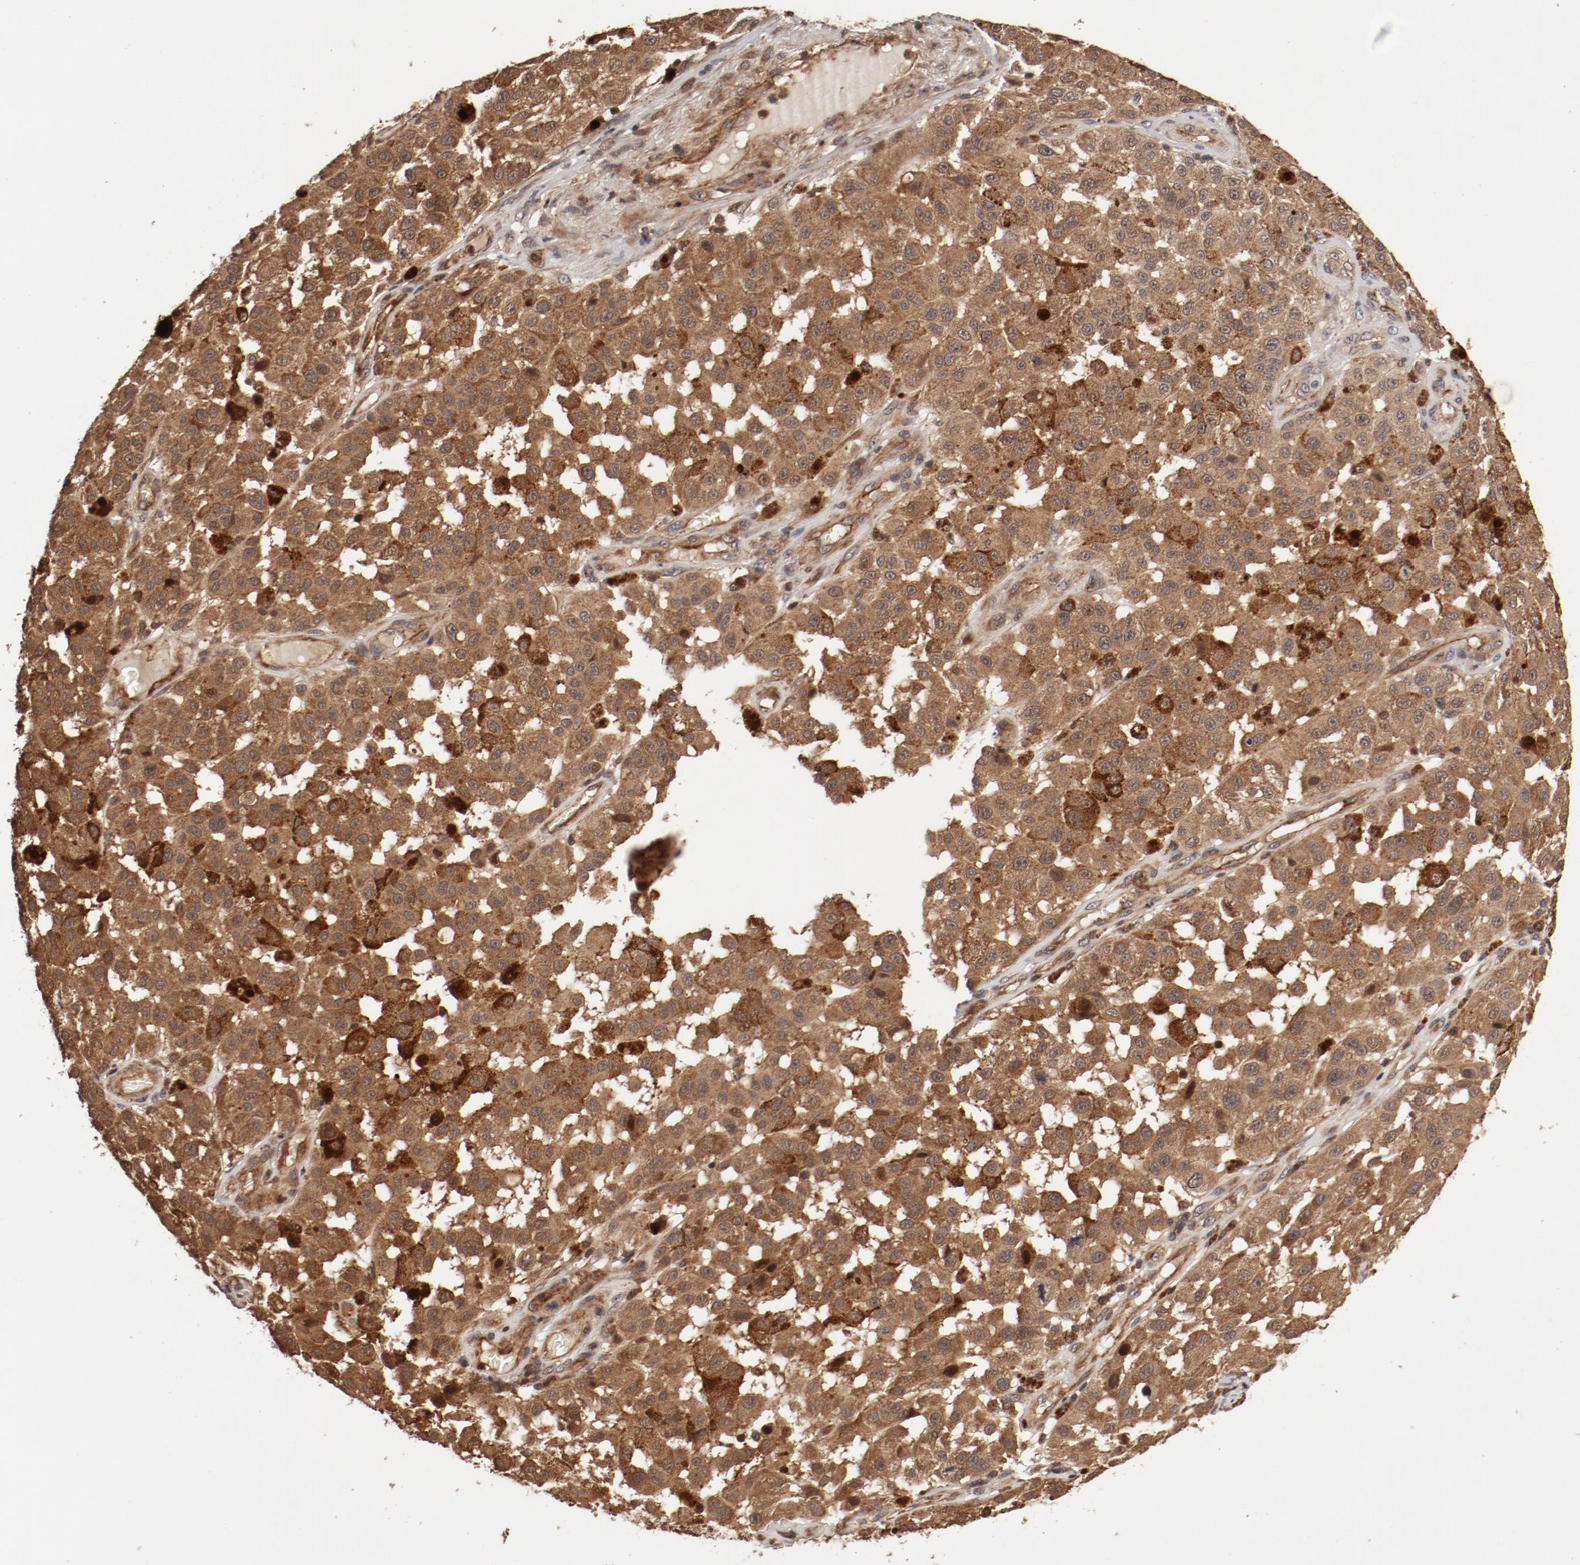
{"staining": {"intensity": "moderate", "quantity": ">75%", "location": "cytoplasmic/membranous"}, "tissue": "melanoma", "cell_type": "Tumor cells", "image_type": "cancer", "snomed": [{"axis": "morphology", "description": "Malignant melanoma, NOS"}, {"axis": "topography", "description": "Skin"}], "caption": "Immunohistochemical staining of human melanoma reveals medium levels of moderate cytoplasmic/membranous expression in approximately >75% of tumor cells. The staining was performed using DAB to visualize the protein expression in brown, while the nuclei were stained in blue with hematoxylin (Magnification: 20x).", "gene": "GUF1", "patient": {"sex": "female", "age": 64}}